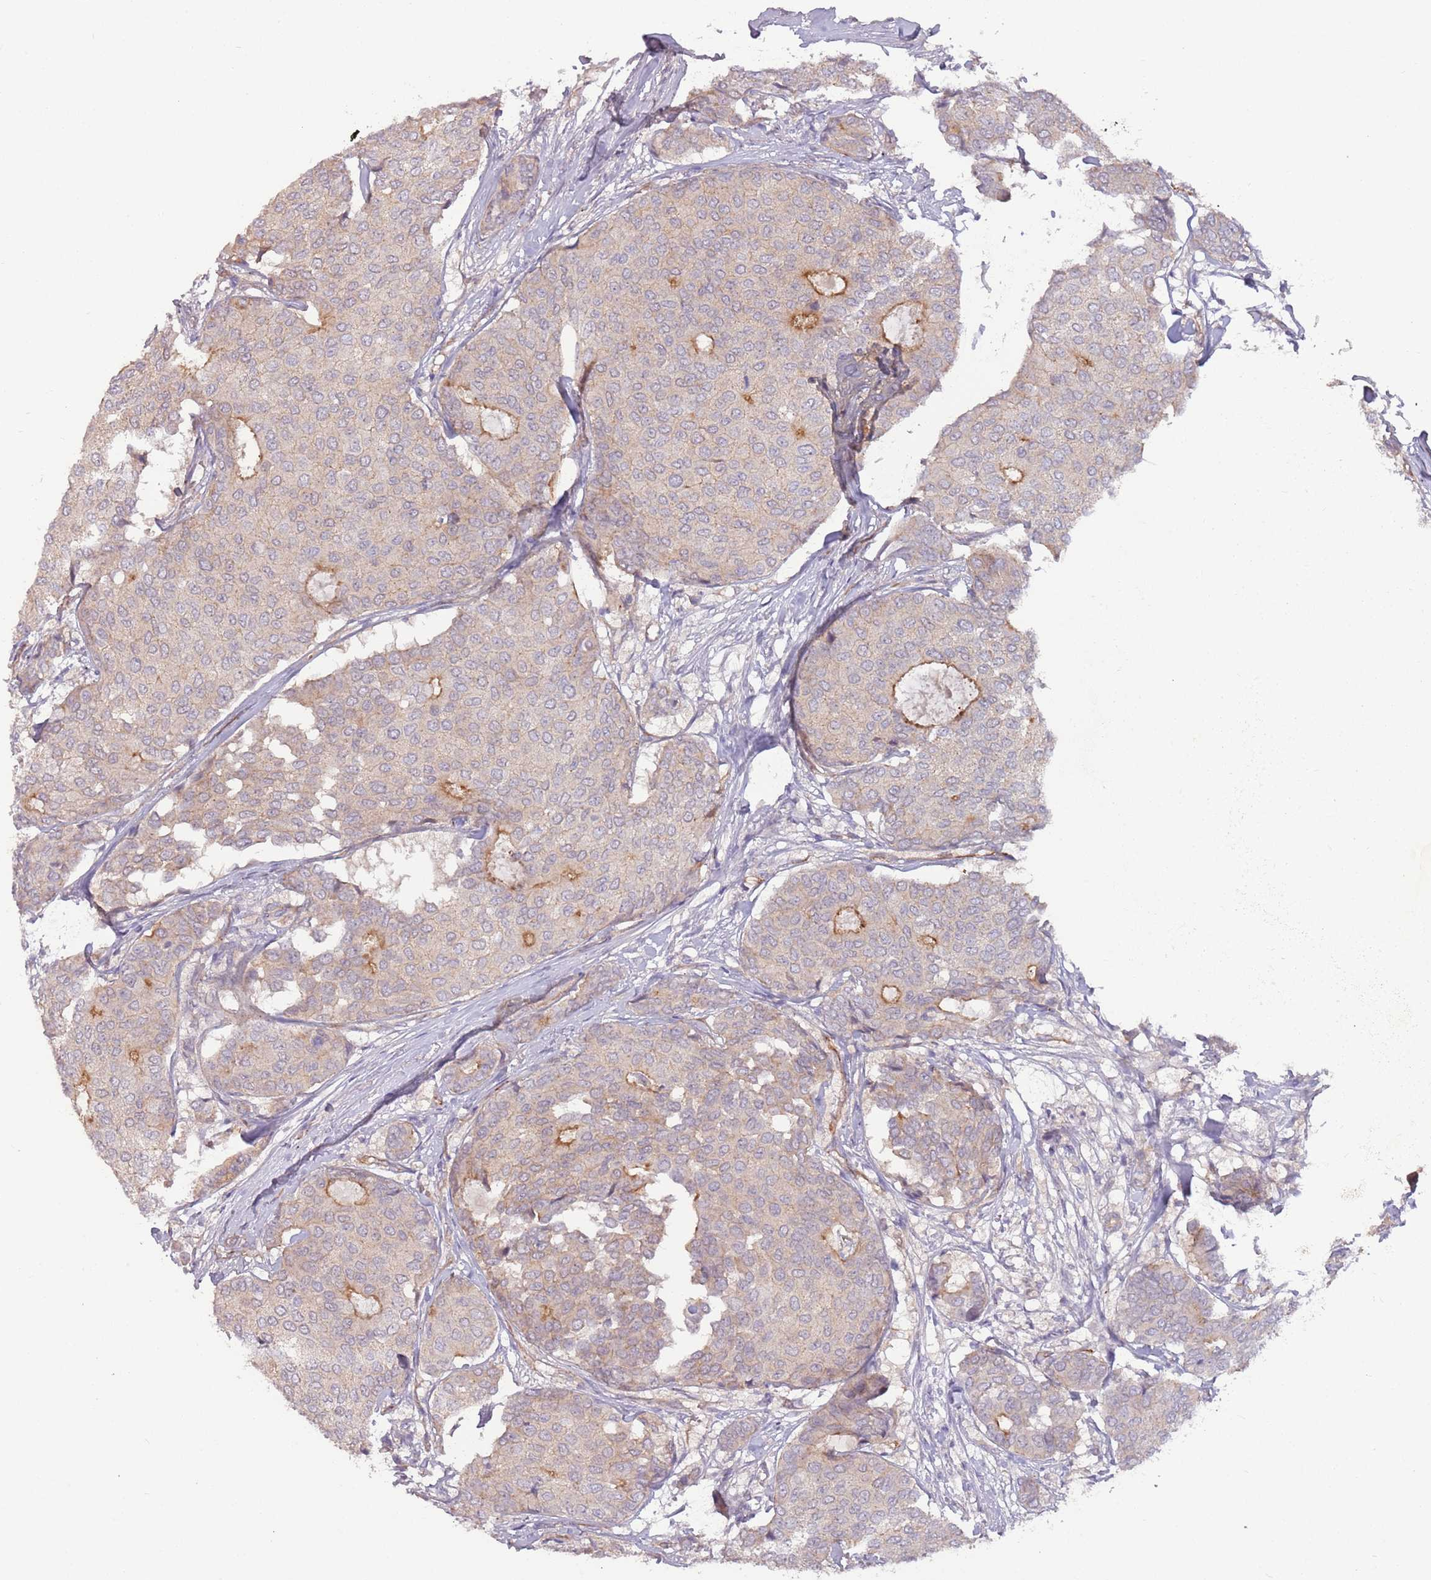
{"staining": {"intensity": "moderate", "quantity": "<25%", "location": "cytoplasmic/membranous"}, "tissue": "breast cancer", "cell_type": "Tumor cells", "image_type": "cancer", "snomed": [{"axis": "morphology", "description": "Duct carcinoma"}, {"axis": "topography", "description": "Breast"}], "caption": "This photomicrograph demonstrates IHC staining of breast cancer, with low moderate cytoplasmic/membranous staining in about <25% of tumor cells.", "gene": "SAV1", "patient": {"sex": "female", "age": 75}}